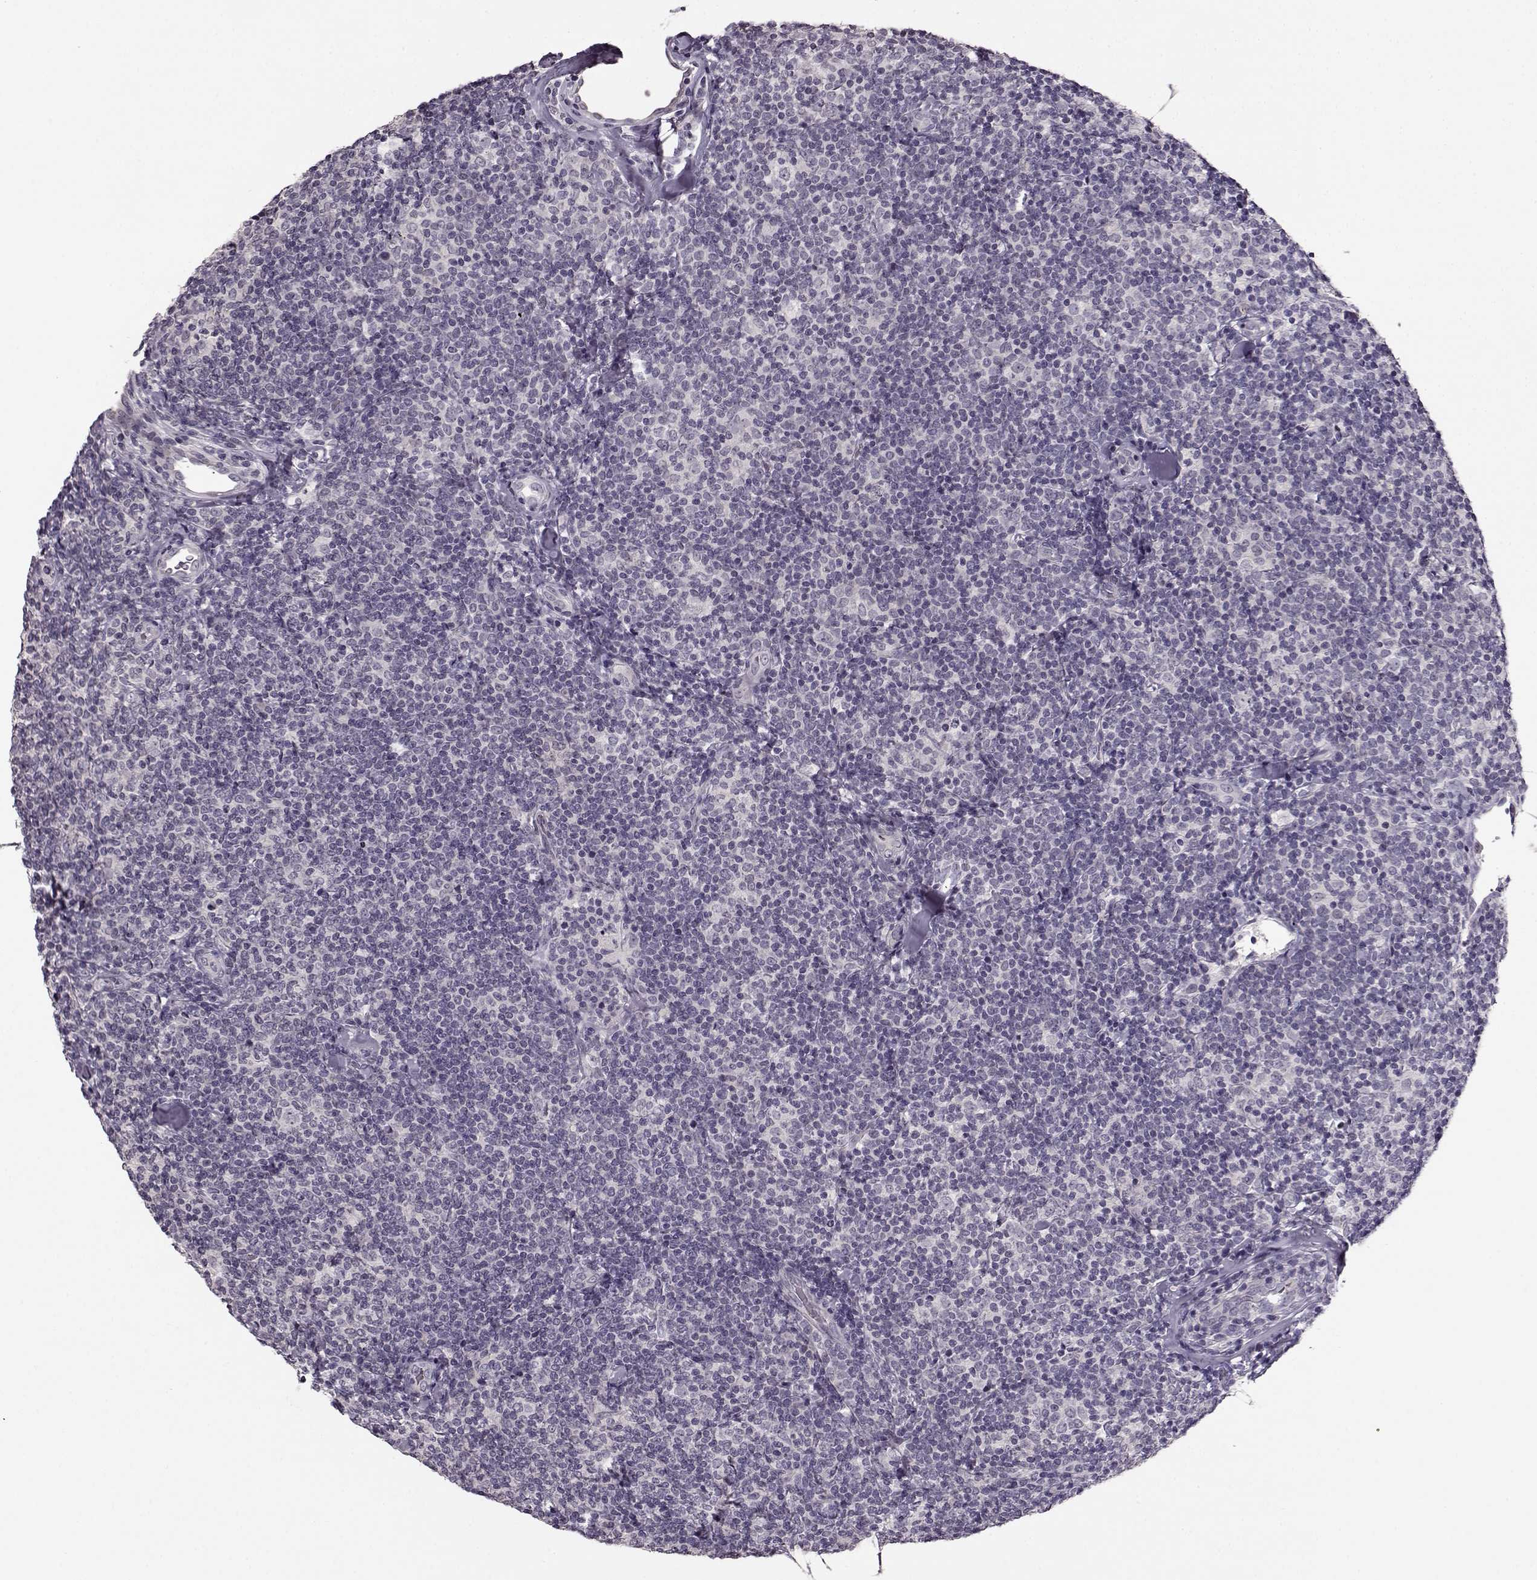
{"staining": {"intensity": "negative", "quantity": "none", "location": "none"}, "tissue": "lymphoma", "cell_type": "Tumor cells", "image_type": "cancer", "snomed": [{"axis": "morphology", "description": "Malignant lymphoma, non-Hodgkin's type, Low grade"}, {"axis": "topography", "description": "Lymph node"}], "caption": "This is an IHC image of human low-grade malignant lymphoma, non-Hodgkin's type. There is no staining in tumor cells.", "gene": "RP1L1", "patient": {"sex": "female", "age": 56}}